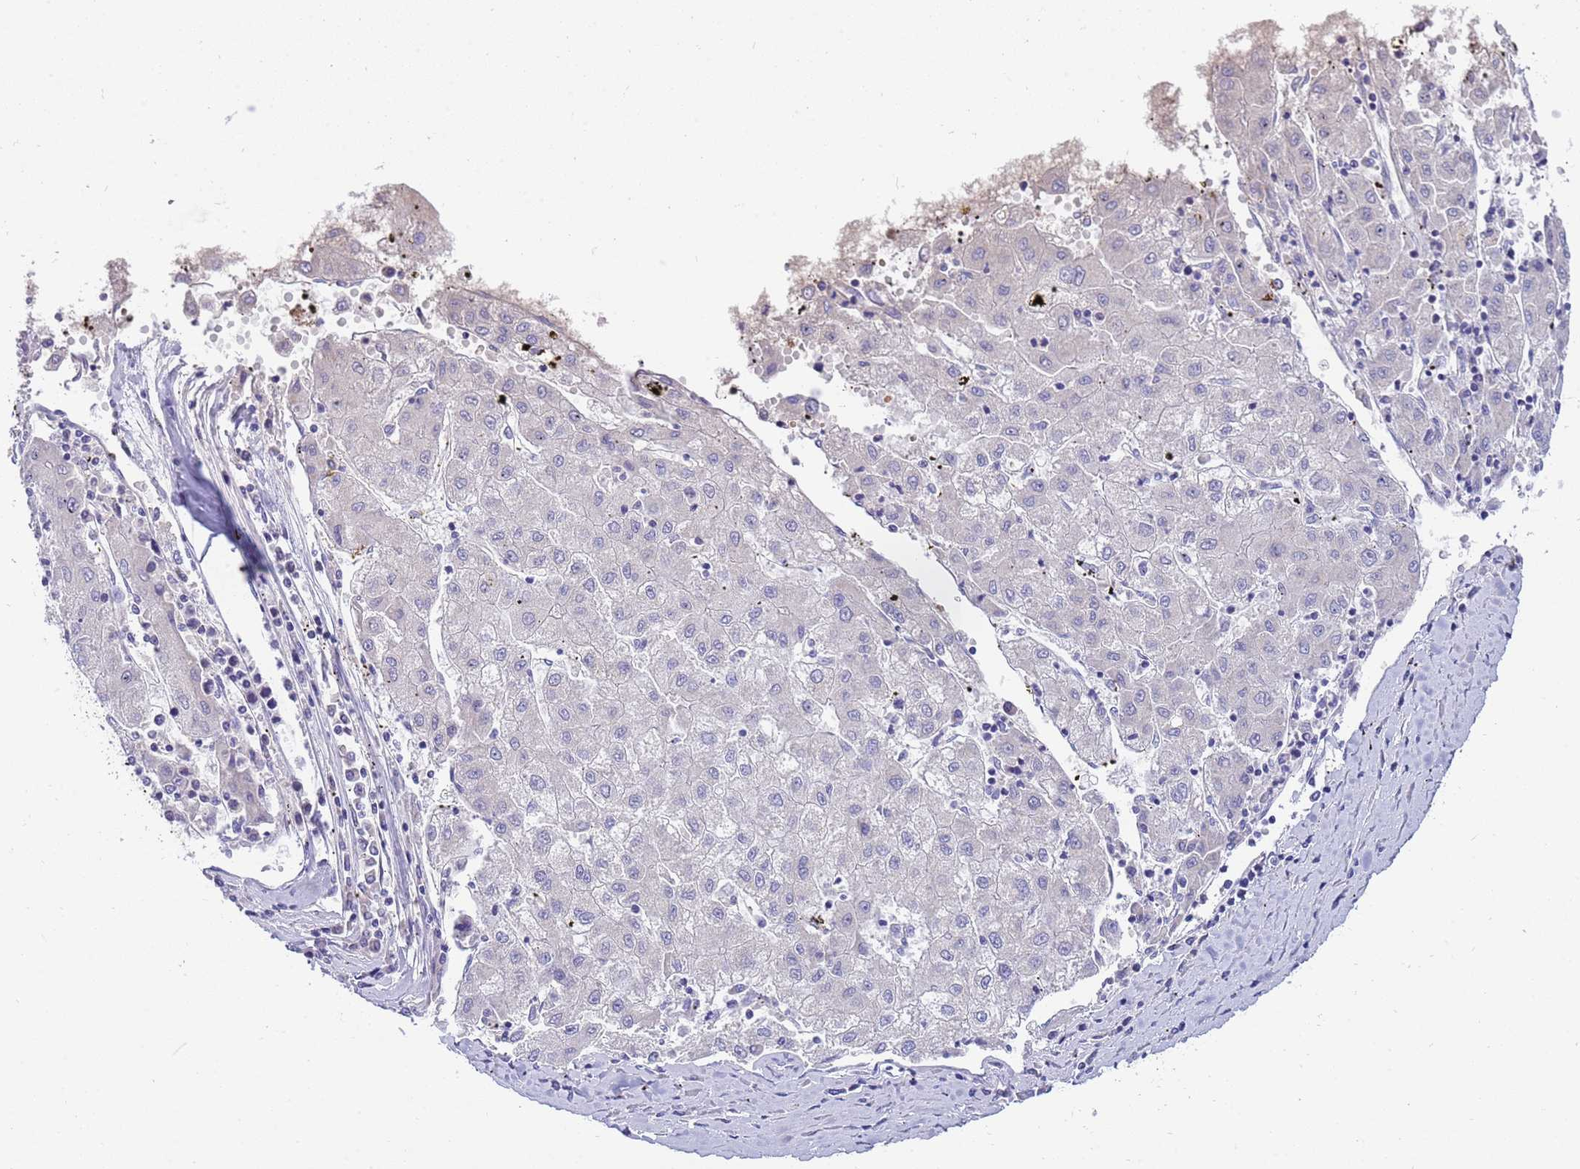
{"staining": {"intensity": "negative", "quantity": "none", "location": "none"}, "tissue": "liver cancer", "cell_type": "Tumor cells", "image_type": "cancer", "snomed": [{"axis": "morphology", "description": "Carcinoma, Hepatocellular, NOS"}, {"axis": "topography", "description": "Liver"}], "caption": "This histopathology image is of liver hepatocellular carcinoma stained with immunohistochemistry (IHC) to label a protein in brown with the nuclei are counter-stained blue. There is no staining in tumor cells.", "gene": "RIPPLY2", "patient": {"sex": "male", "age": 72}}